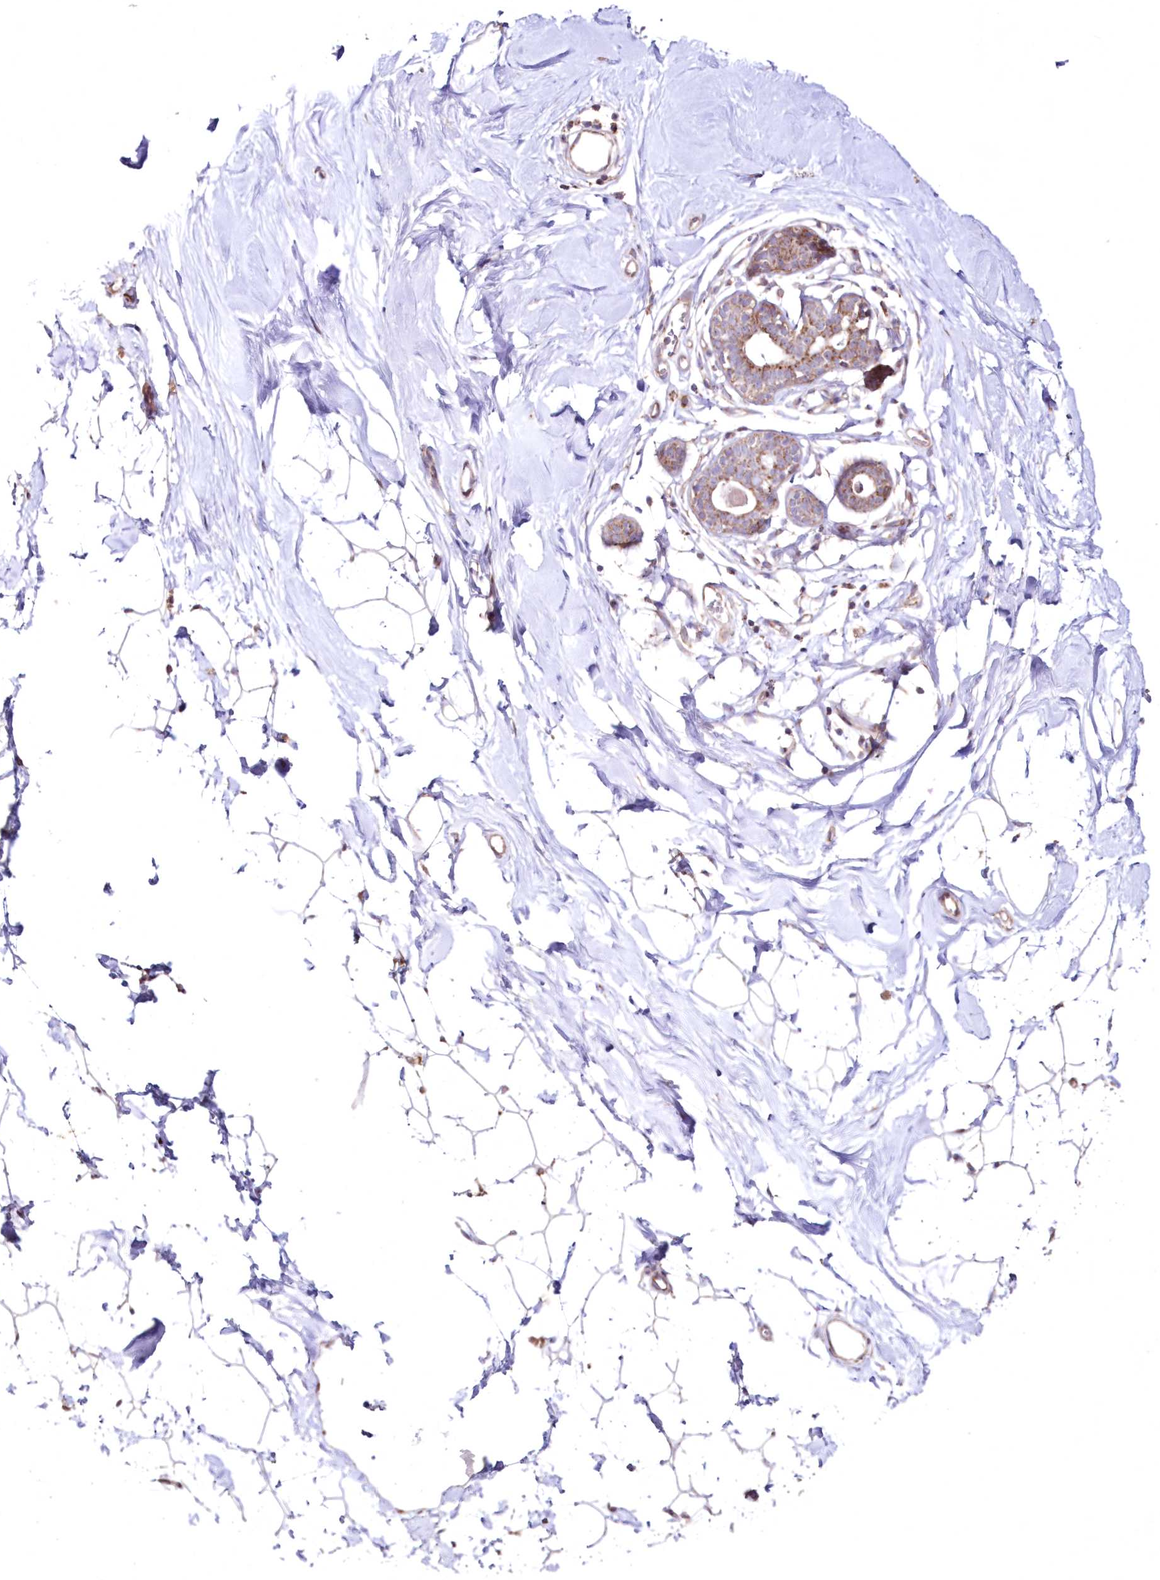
{"staining": {"intensity": "negative", "quantity": "none", "location": "none"}, "tissue": "breast", "cell_type": "Adipocytes", "image_type": "normal", "snomed": [{"axis": "morphology", "description": "Normal tissue, NOS"}, {"axis": "topography", "description": "Breast"}], "caption": "High power microscopy photomicrograph of an IHC micrograph of benign breast, revealing no significant expression in adipocytes.", "gene": "HADHB", "patient": {"sex": "female", "age": 26}}